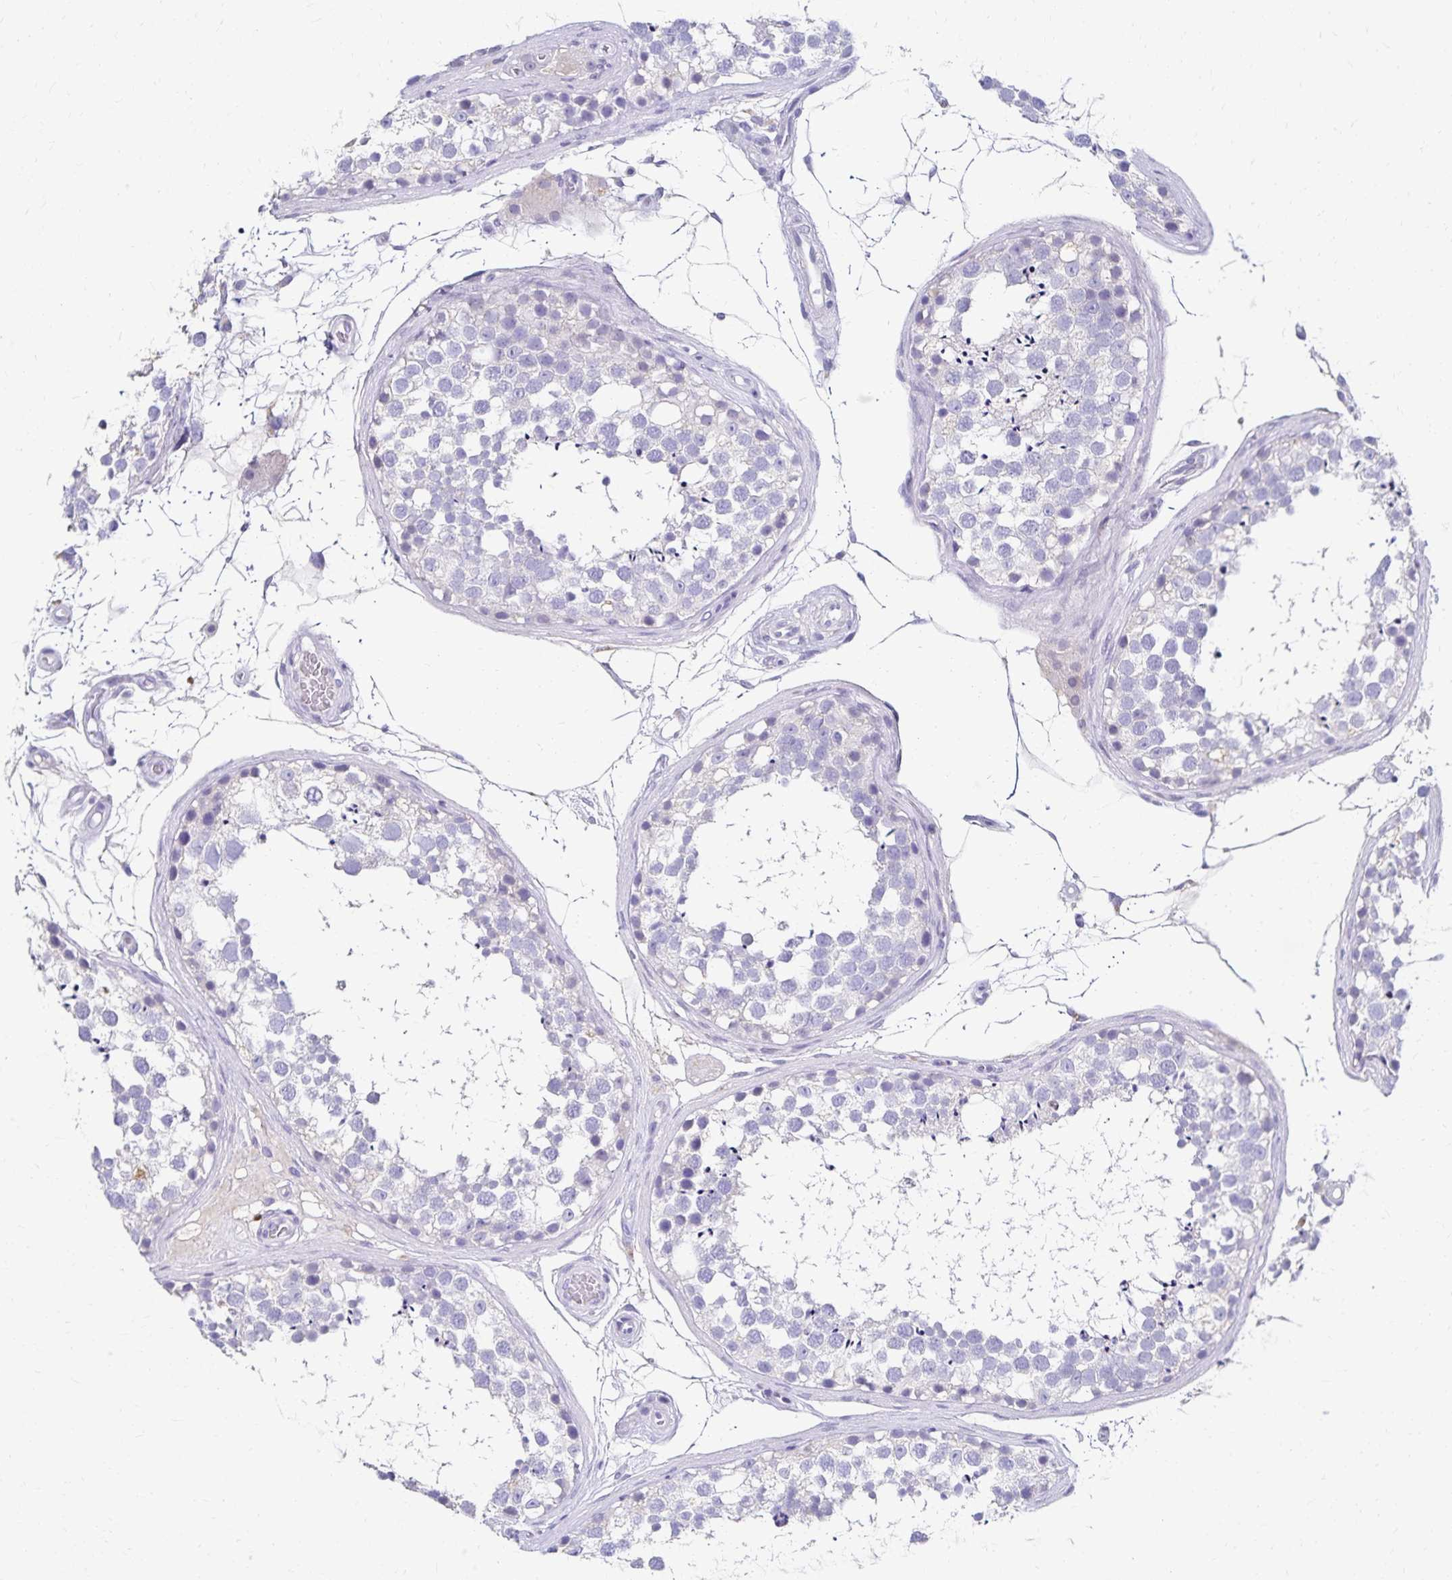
{"staining": {"intensity": "negative", "quantity": "none", "location": "none"}, "tissue": "testis", "cell_type": "Cells in seminiferous ducts", "image_type": "normal", "snomed": [{"axis": "morphology", "description": "Normal tissue, NOS"}, {"axis": "morphology", "description": "Seminoma, NOS"}, {"axis": "topography", "description": "Testis"}], "caption": "Testis stained for a protein using immunohistochemistry displays no positivity cells in seminiferous ducts.", "gene": "PAX5", "patient": {"sex": "male", "age": 65}}